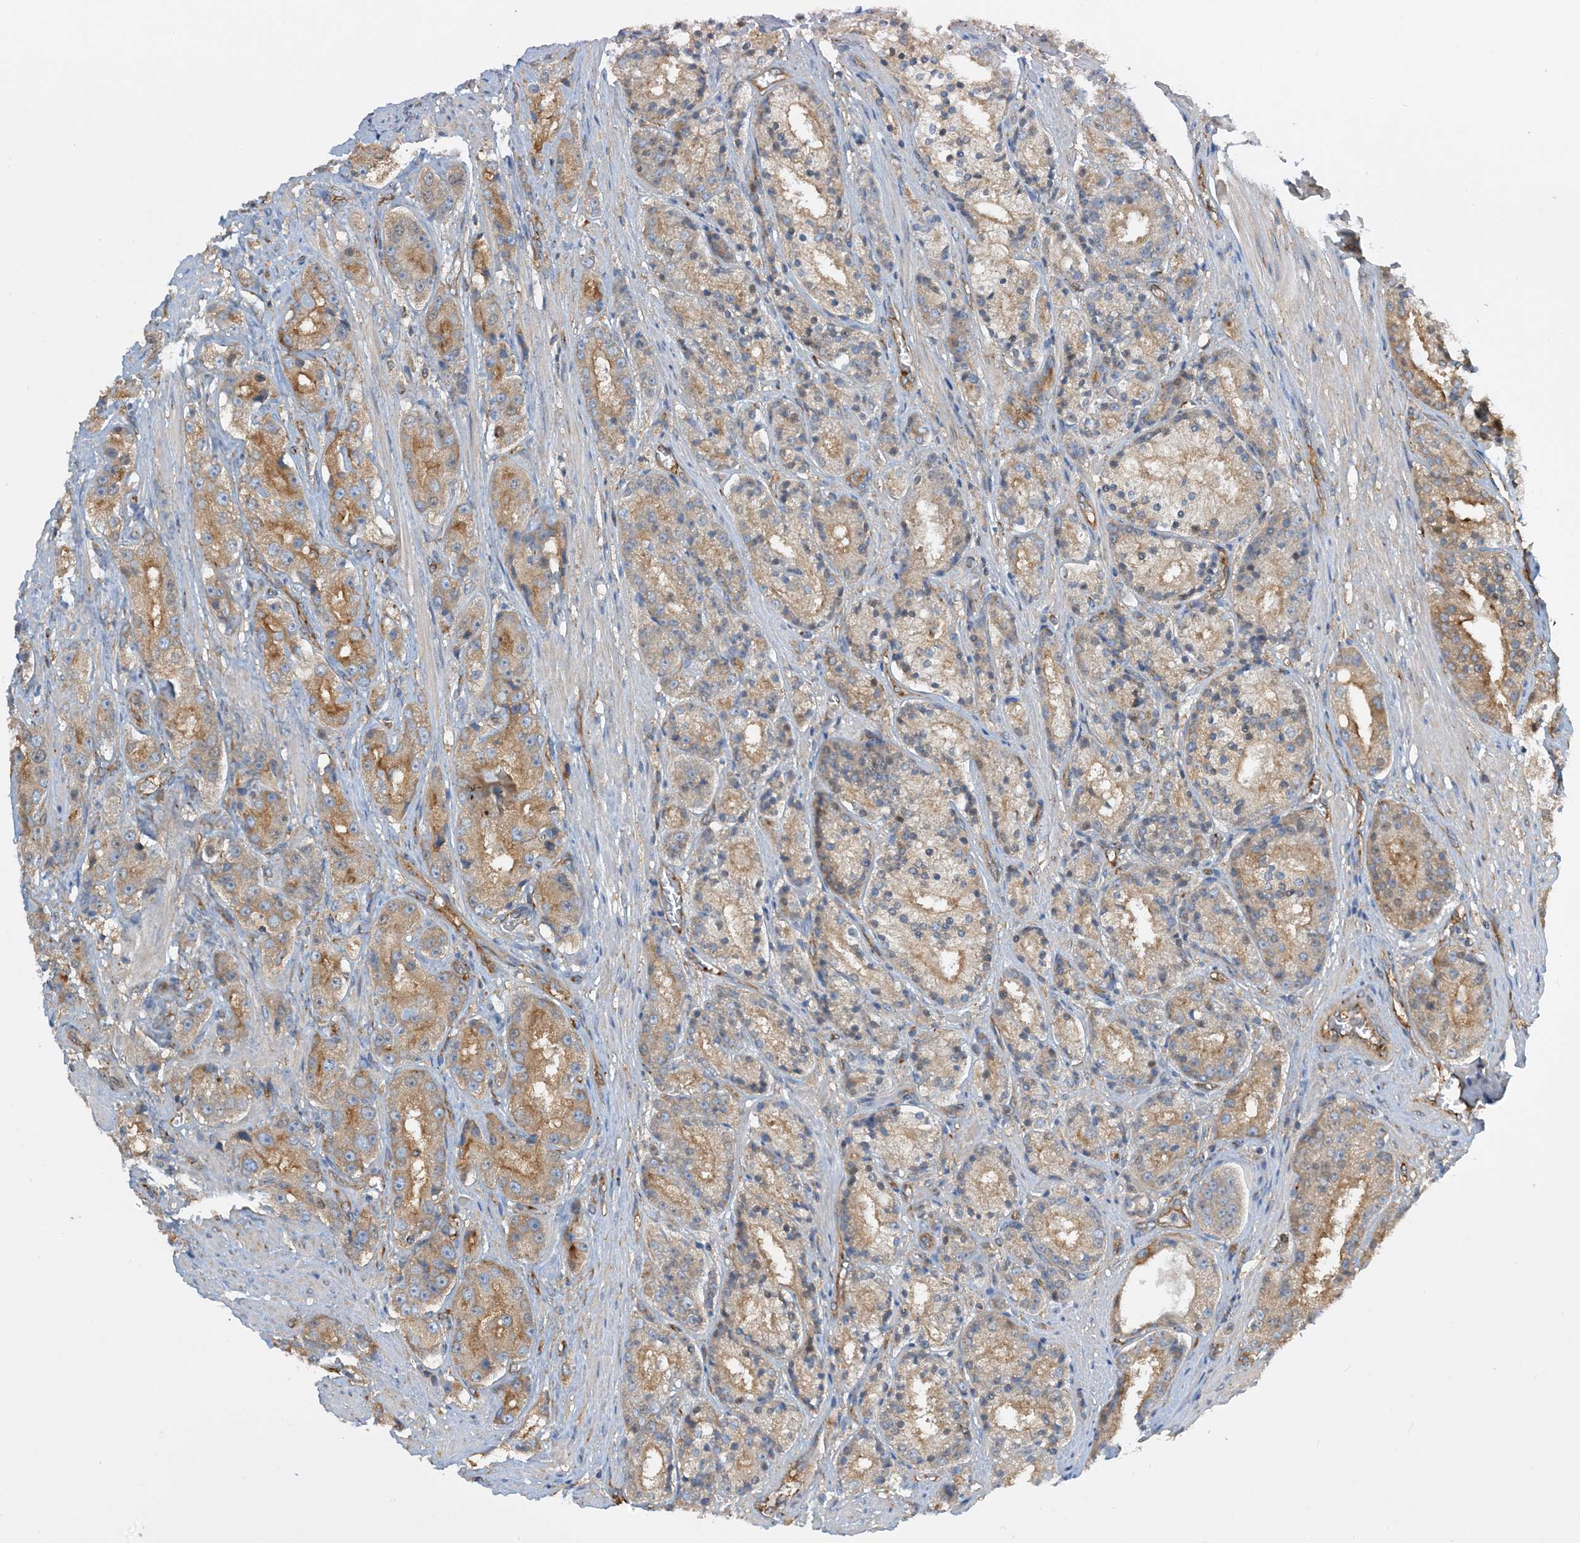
{"staining": {"intensity": "moderate", "quantity": ">75%", "location": "cytoplasmic/membranous"}, "tissue": "prostate cancer", "cell_type": "Tumor cells", "image_type": "cancer", "snomed": [{"axis": "morphology", "description": "Adenocarcinoma, High grade"}, {"axis": "topography", "description": "Prostate"}], "caption": "A micrograph of human high-grade adenocarcinoma (prostate) stained for a protein reveals moderate cytoplasmic/membranous brown staining in tumor cells.", "gene": "SIDT1", "patient": {"sex": "male", "age": 60}}